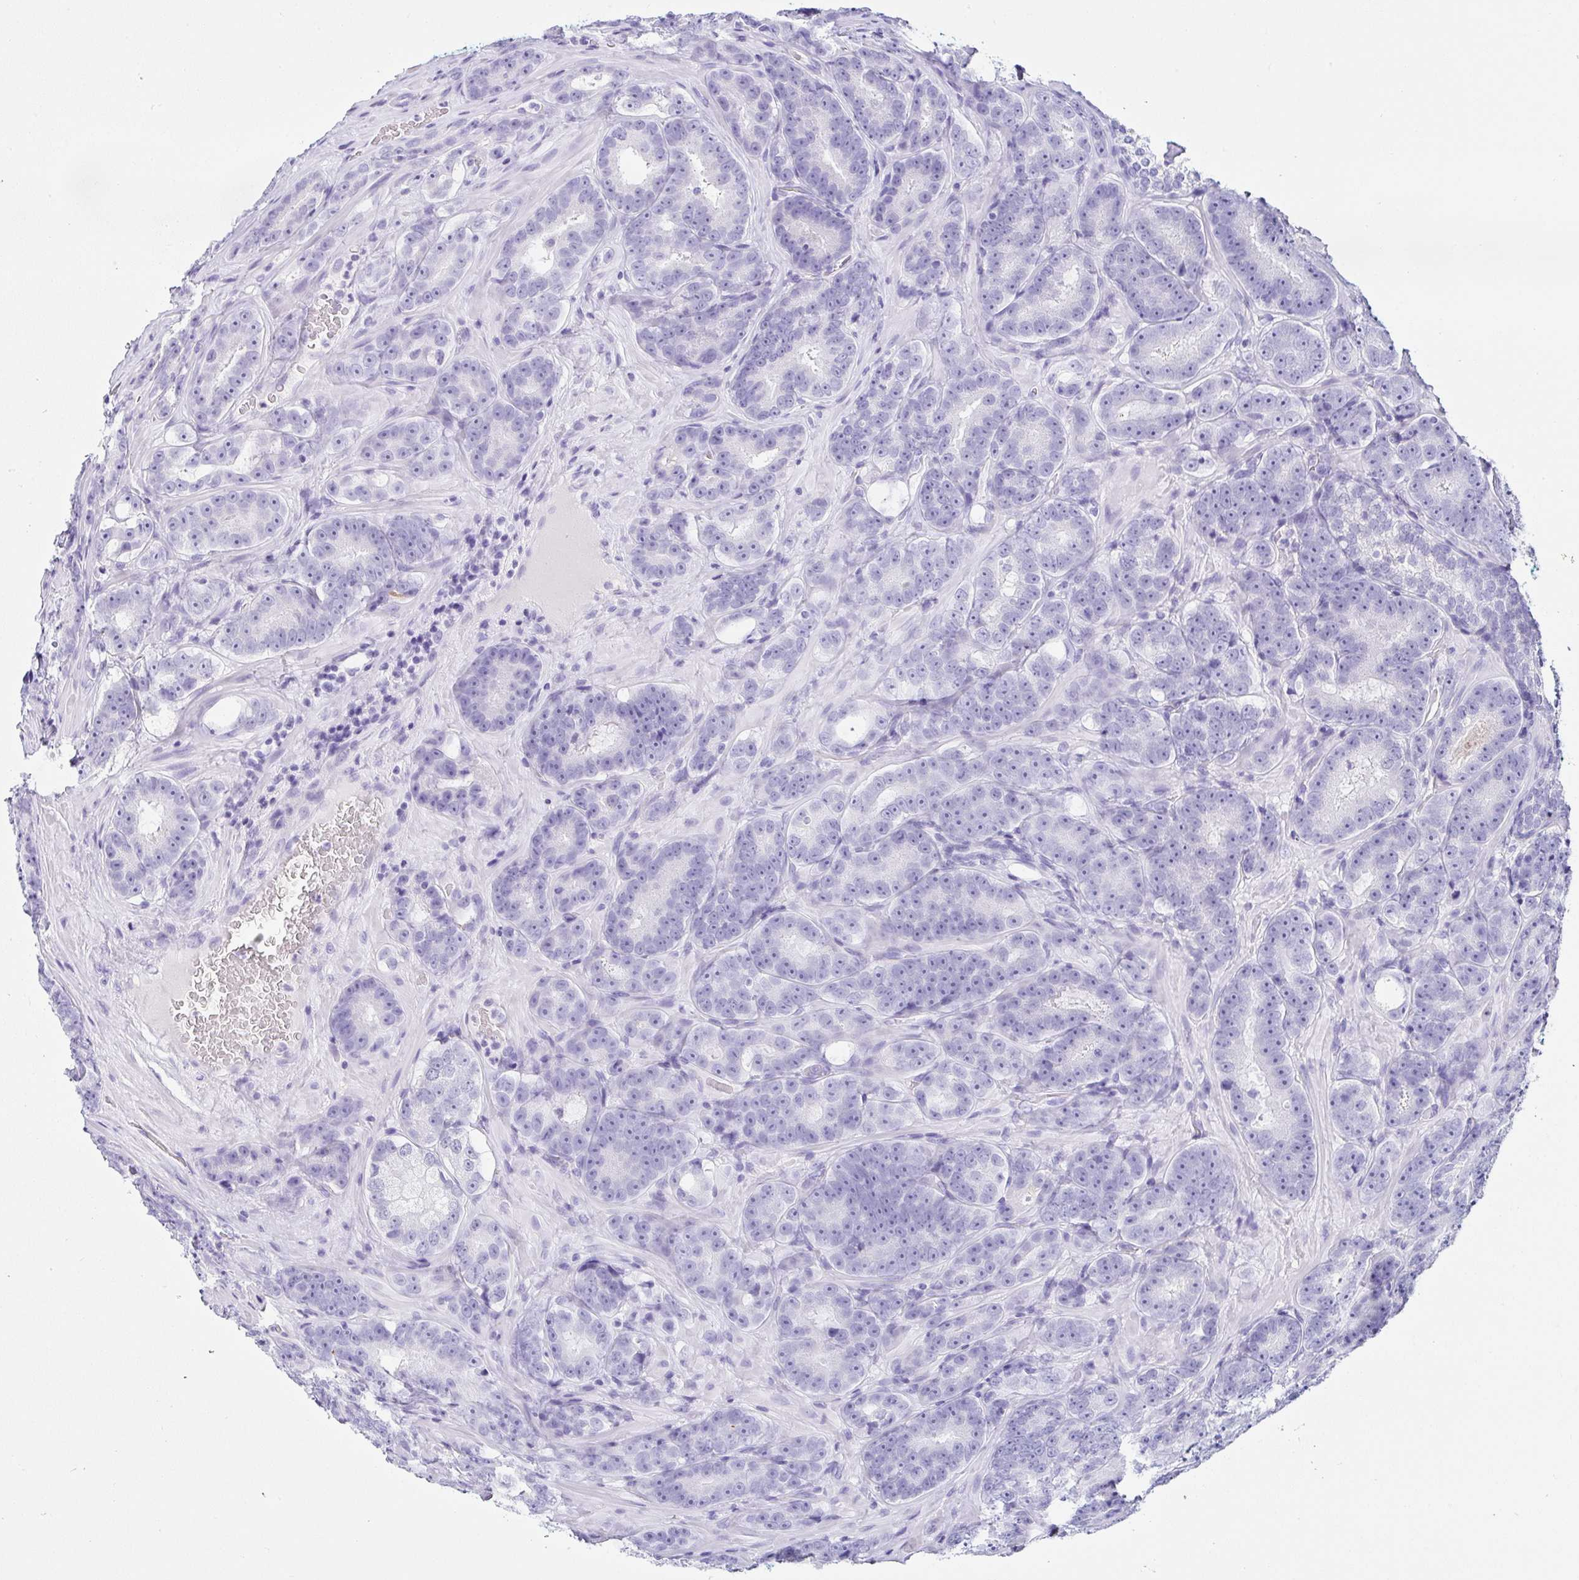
{"staining": {"intensity": "negative", "quantity": "none", "location": "none"}, "tissue": "prostate cancer", "cell_type": "Tumor cells", "image_type": "cancer", "snomed": [{"axis": "morphology", "description": "Adenocarcinoma, Low grade"}, {"axis": "topography", "description": "Prostate"}], "caption": "The immunohistochemistry (IHC) photomicrograph has no significant positivity in tumor cells of prostate cancer (adenocarcinoma (low-grade)) tissue.", "gene": "SERPINB3", "patient": {"sex": "male", "age": 62}}